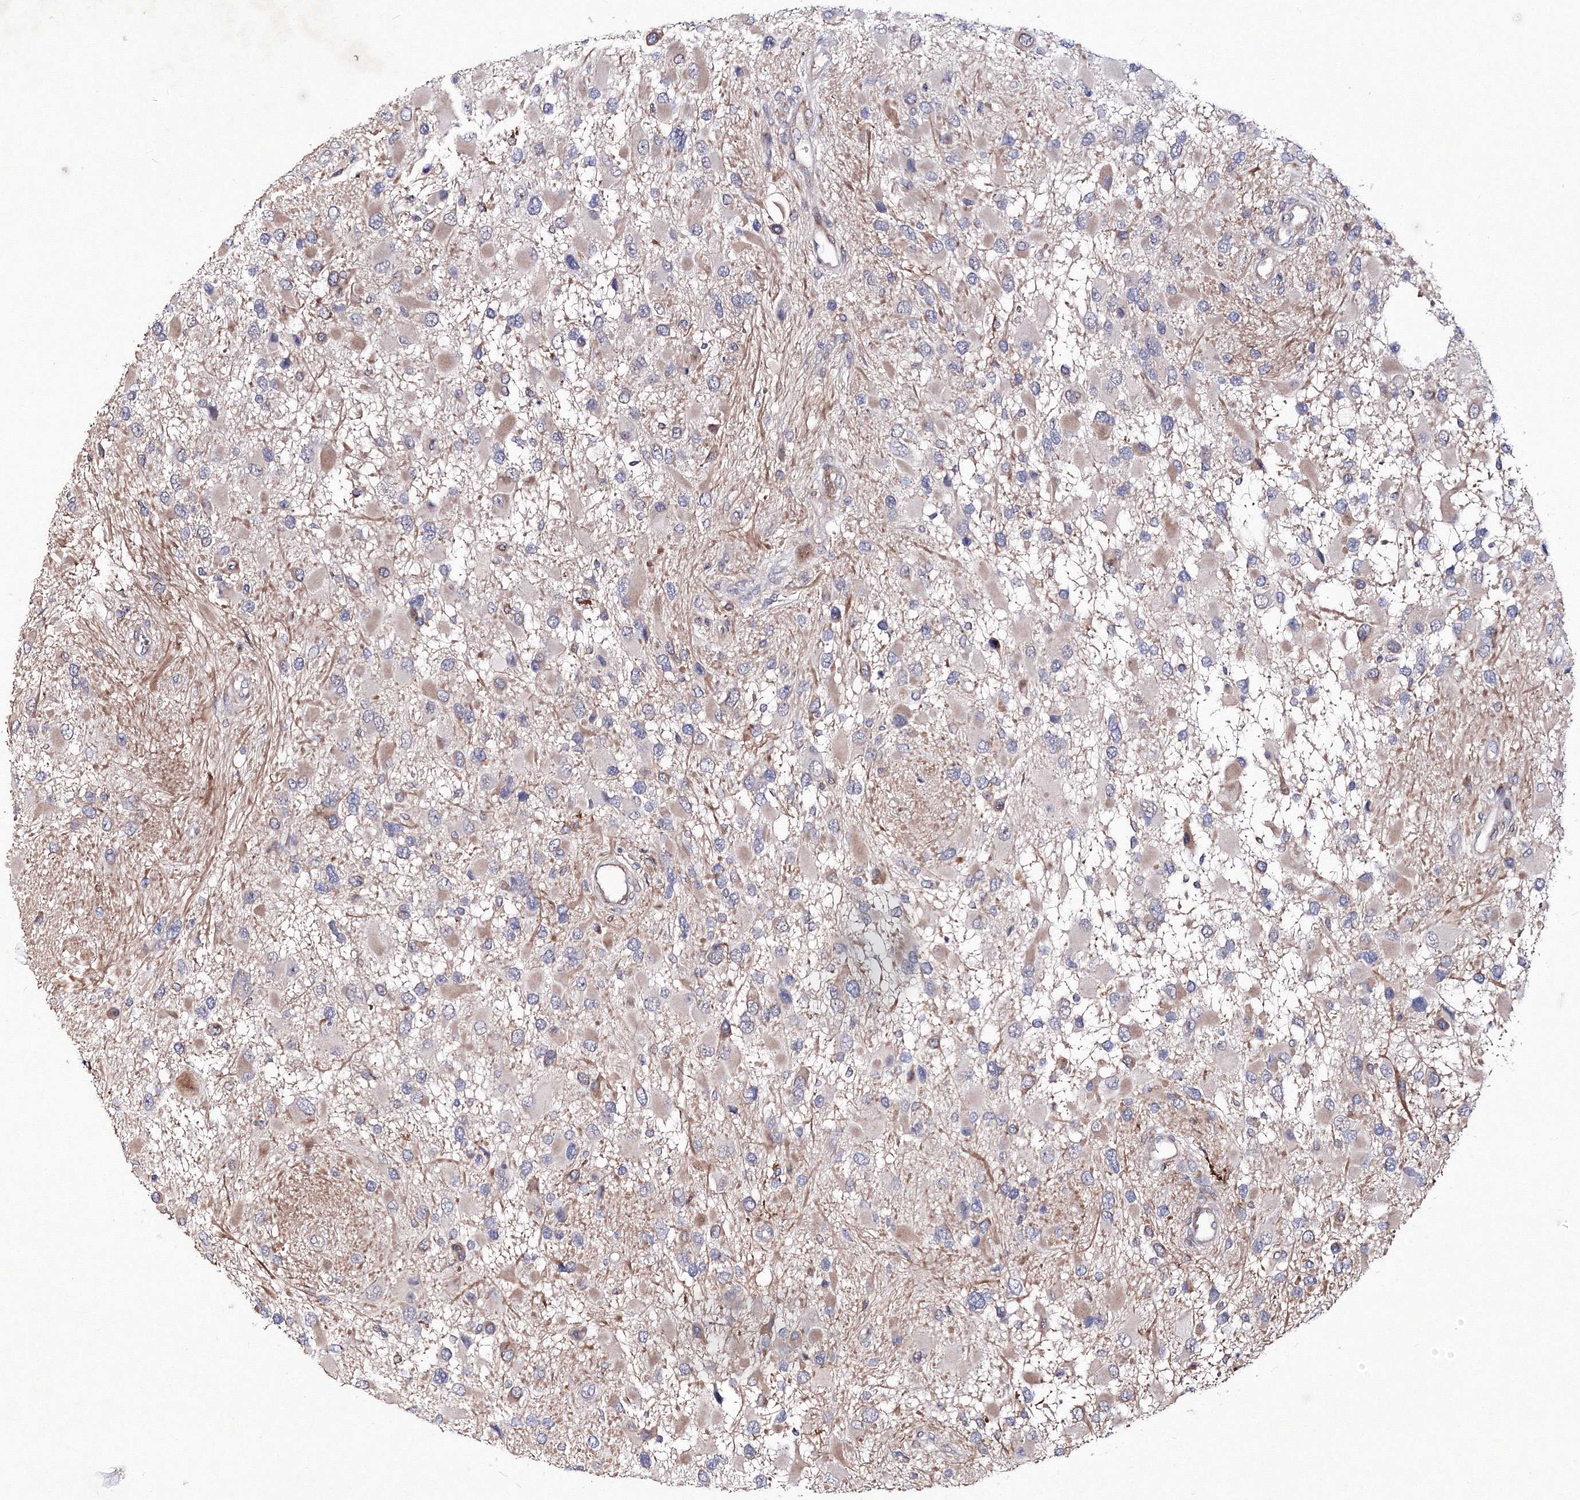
{"staining": {"intensity": "weak", "quantity": "25%-75%", "location": "cytoplasmic/membranous"}, "tissue": "glioma", "cell_type": "Tumor cells", "image_type": "cancer", "snomed": [{"axis": "morphology", "description": "Glioma, malignant, High grade"}, {"axis": "topography", "description": "Brain"}], "caption": "The histopathology image exhibits staining of malignant glioma (high-grade), revealing weak cytoplasmic/membranous protein staining (brown color) within tumor cells.", "gene": "C11orf52", "patient": {"sex": "male", "age": 53}}